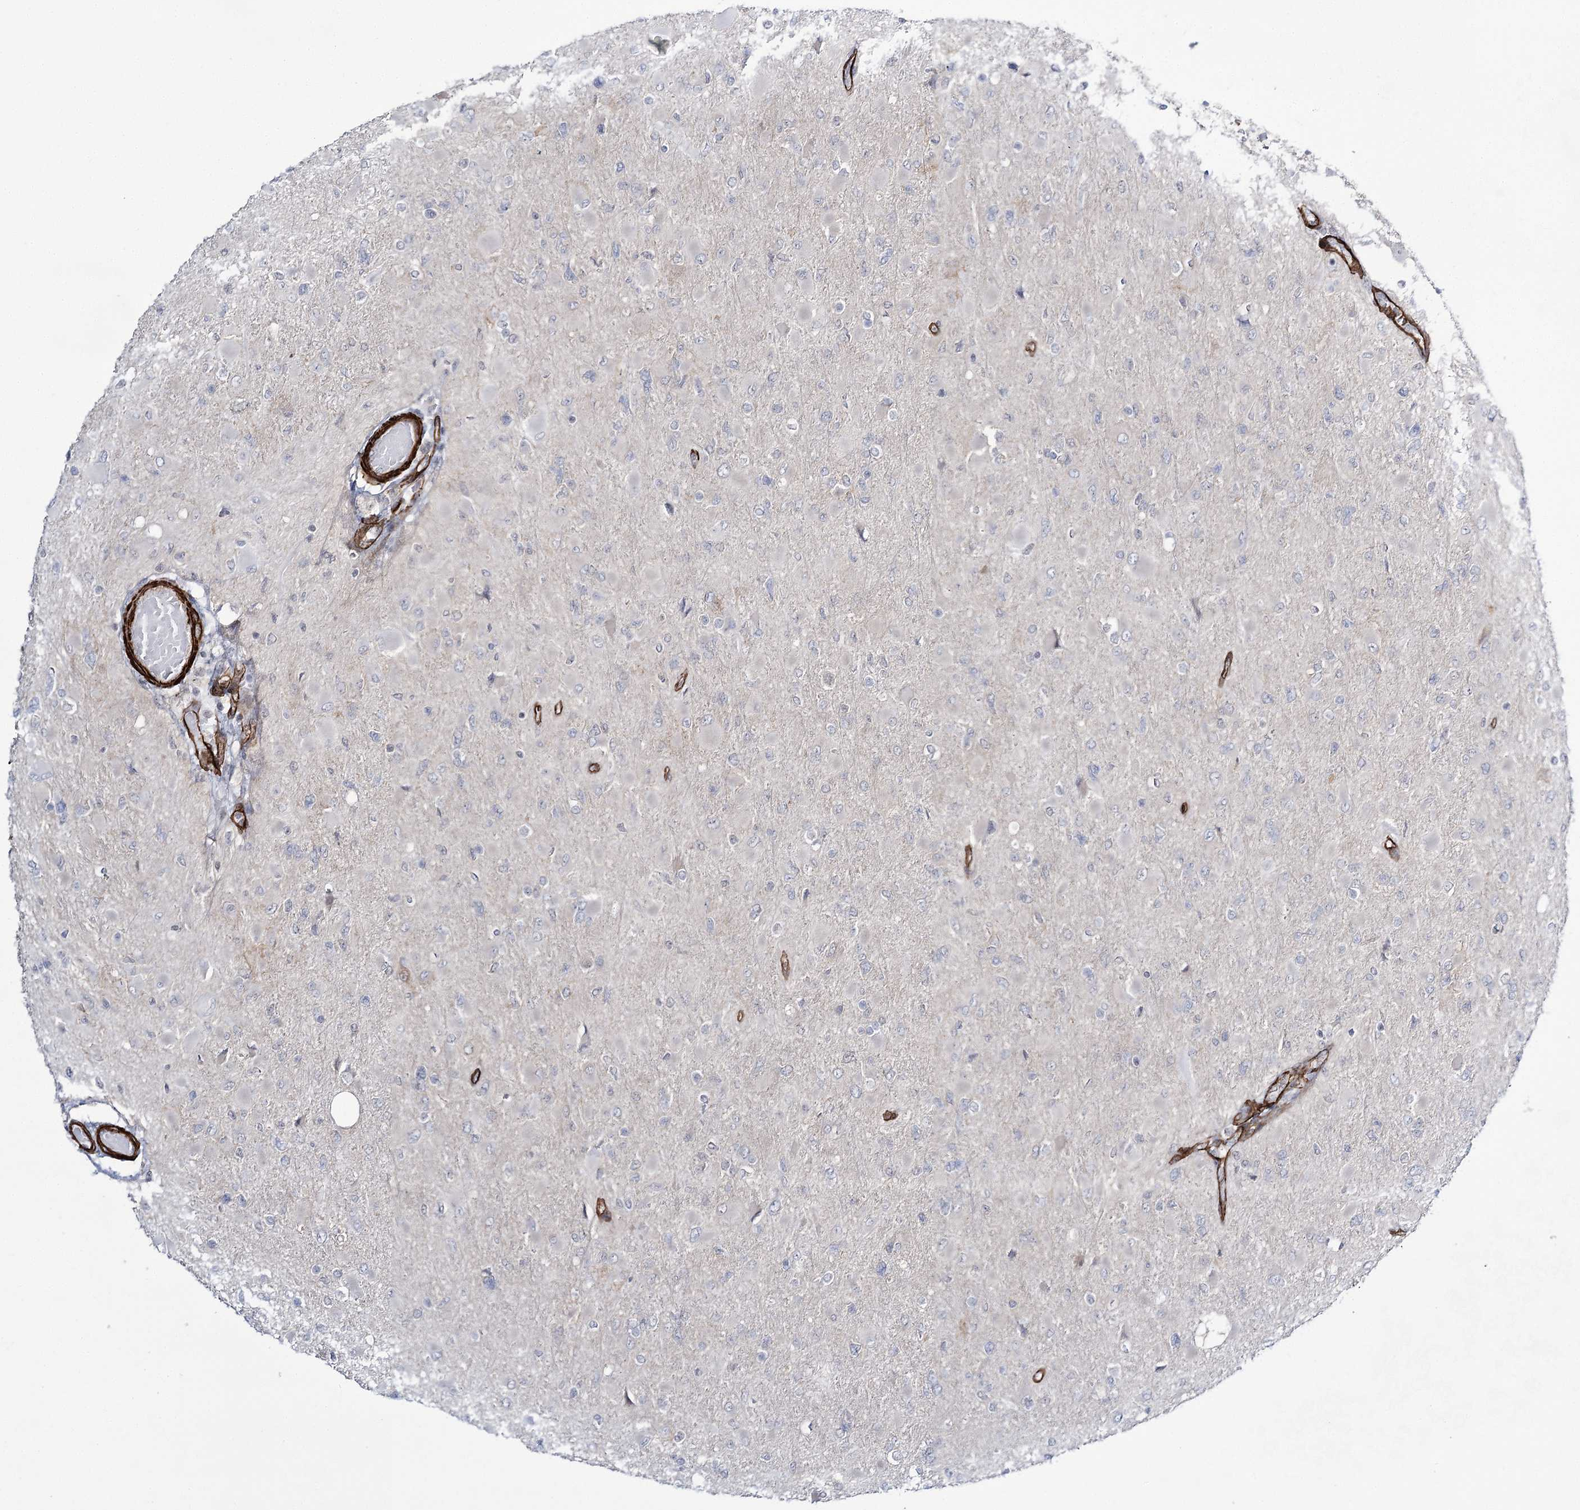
{"staining": {"intensity": "negative", "quantity": "none", "location": "none"}, "tissue": "glioma", "cell_type": "Tumor cells", "image_type": "cancer", "snomed": [{"axis": "morphology", "description": "Glioma, malignant, High grade"}, {"axis": "topography", "description": "Cerebral cortex"}], "caption": "Immunohistochemistry (IHC) photomicrograph of high-grade glioma (malignant) stained for a protein (brown), which demonstrates no positivity in tumor cells.", "gene": "CWF19L1", "patient": {"sex": "female", "age": 36}}